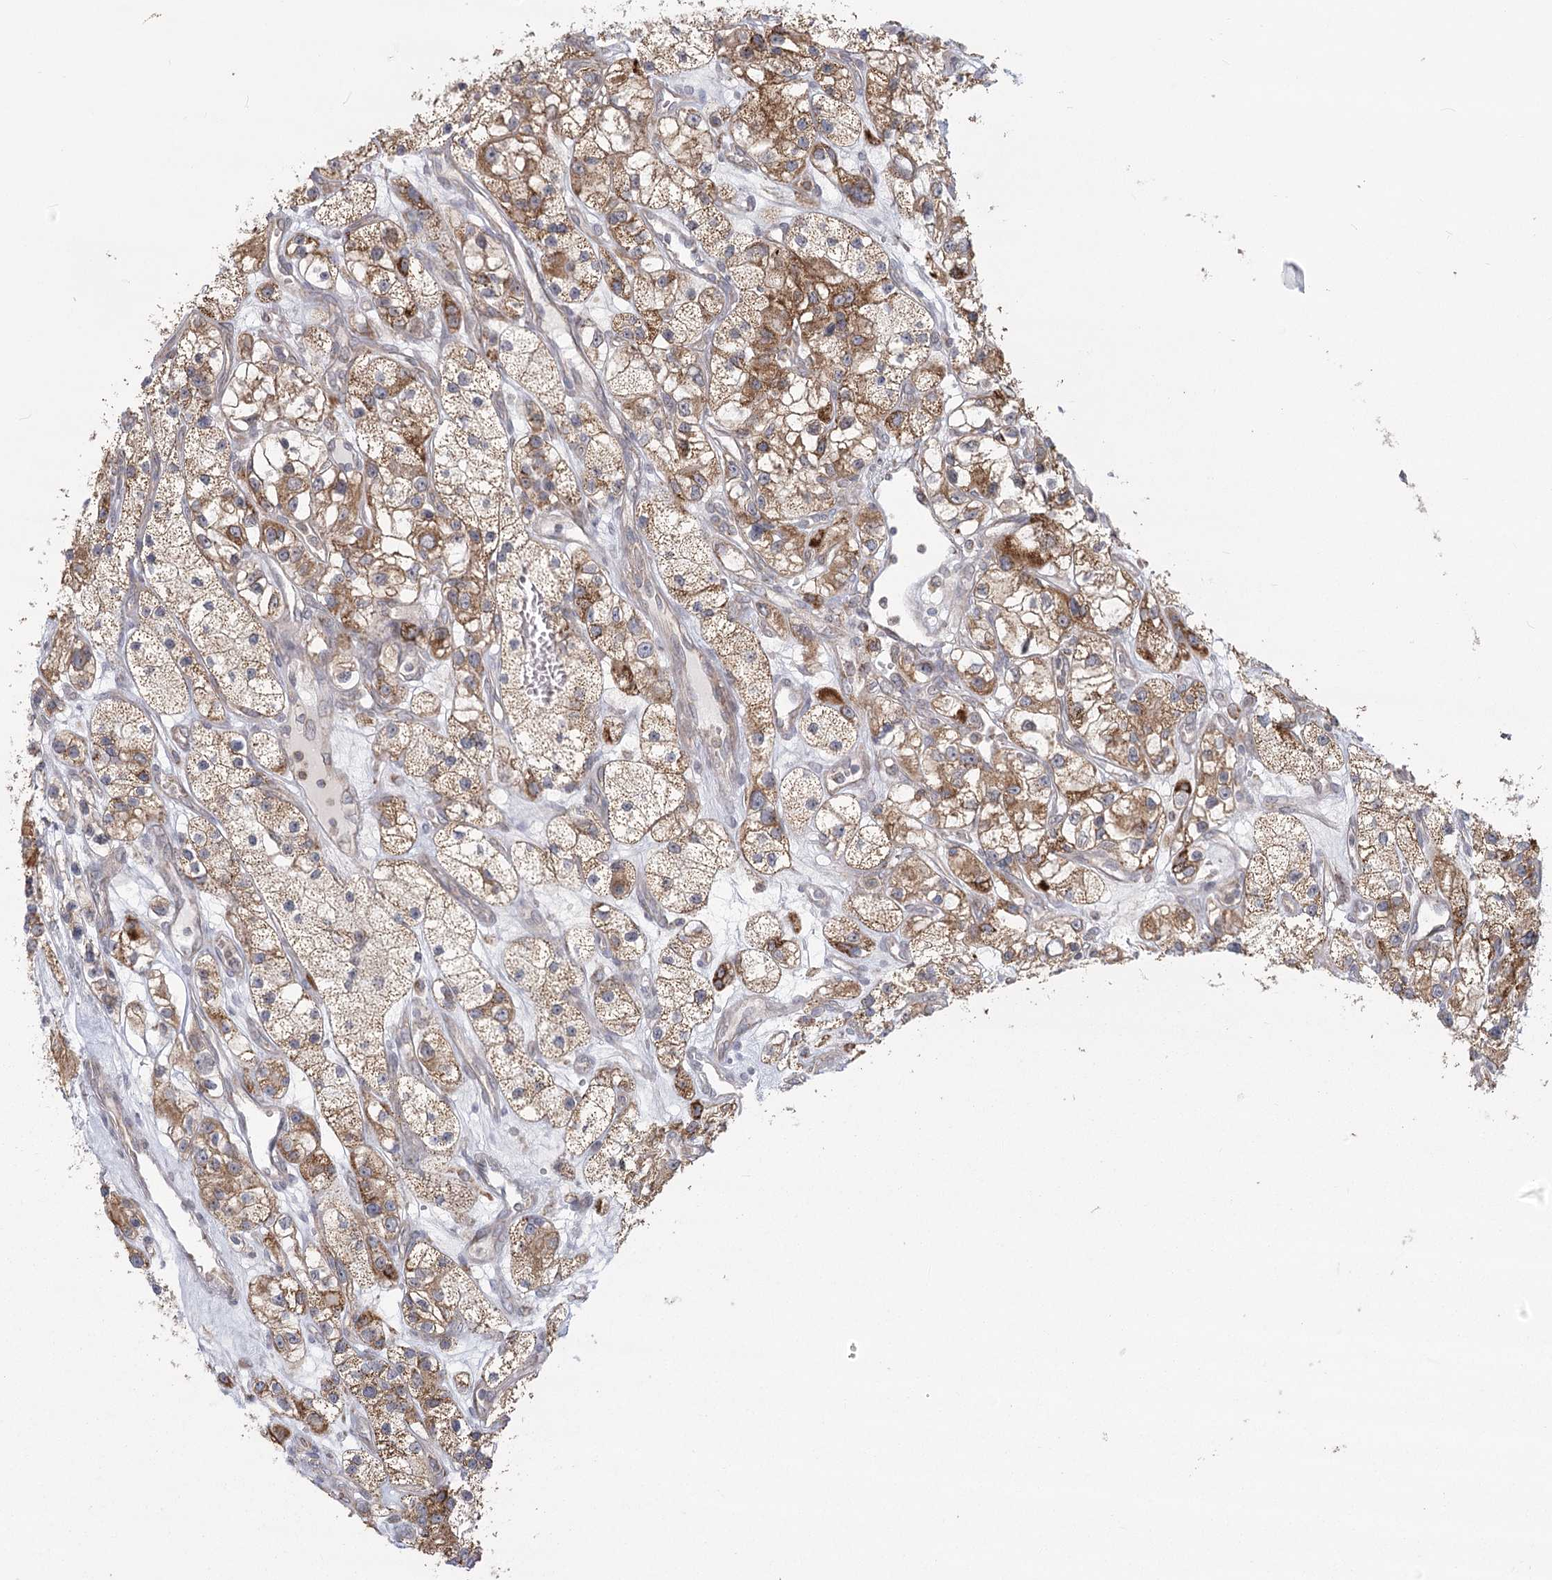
{"staining": {"intensity": "moderate", "quantity": ">75%", "location": "cytoplasmic/membranous"}, "tissue": "renal cancer", "cell_type": "Tumor cells", "image_type": "cancer", "snomed": [{"axis": "morphology", "description": "Adenocarcinoma, NOS"}, {"axis": "topography", "description": "Kidney"}], "caption": "Immunohistochemistry (IHC) of human renal cancer (adenocarcinoma) reveals medium levels of moderate cytoplasmic/membranous staining in approximately >75% of tumor cells. (IHC, brightfield microscopy, high magnification).", "gene": "LACTB", "patient": {"sex": "female", "age": 57}}